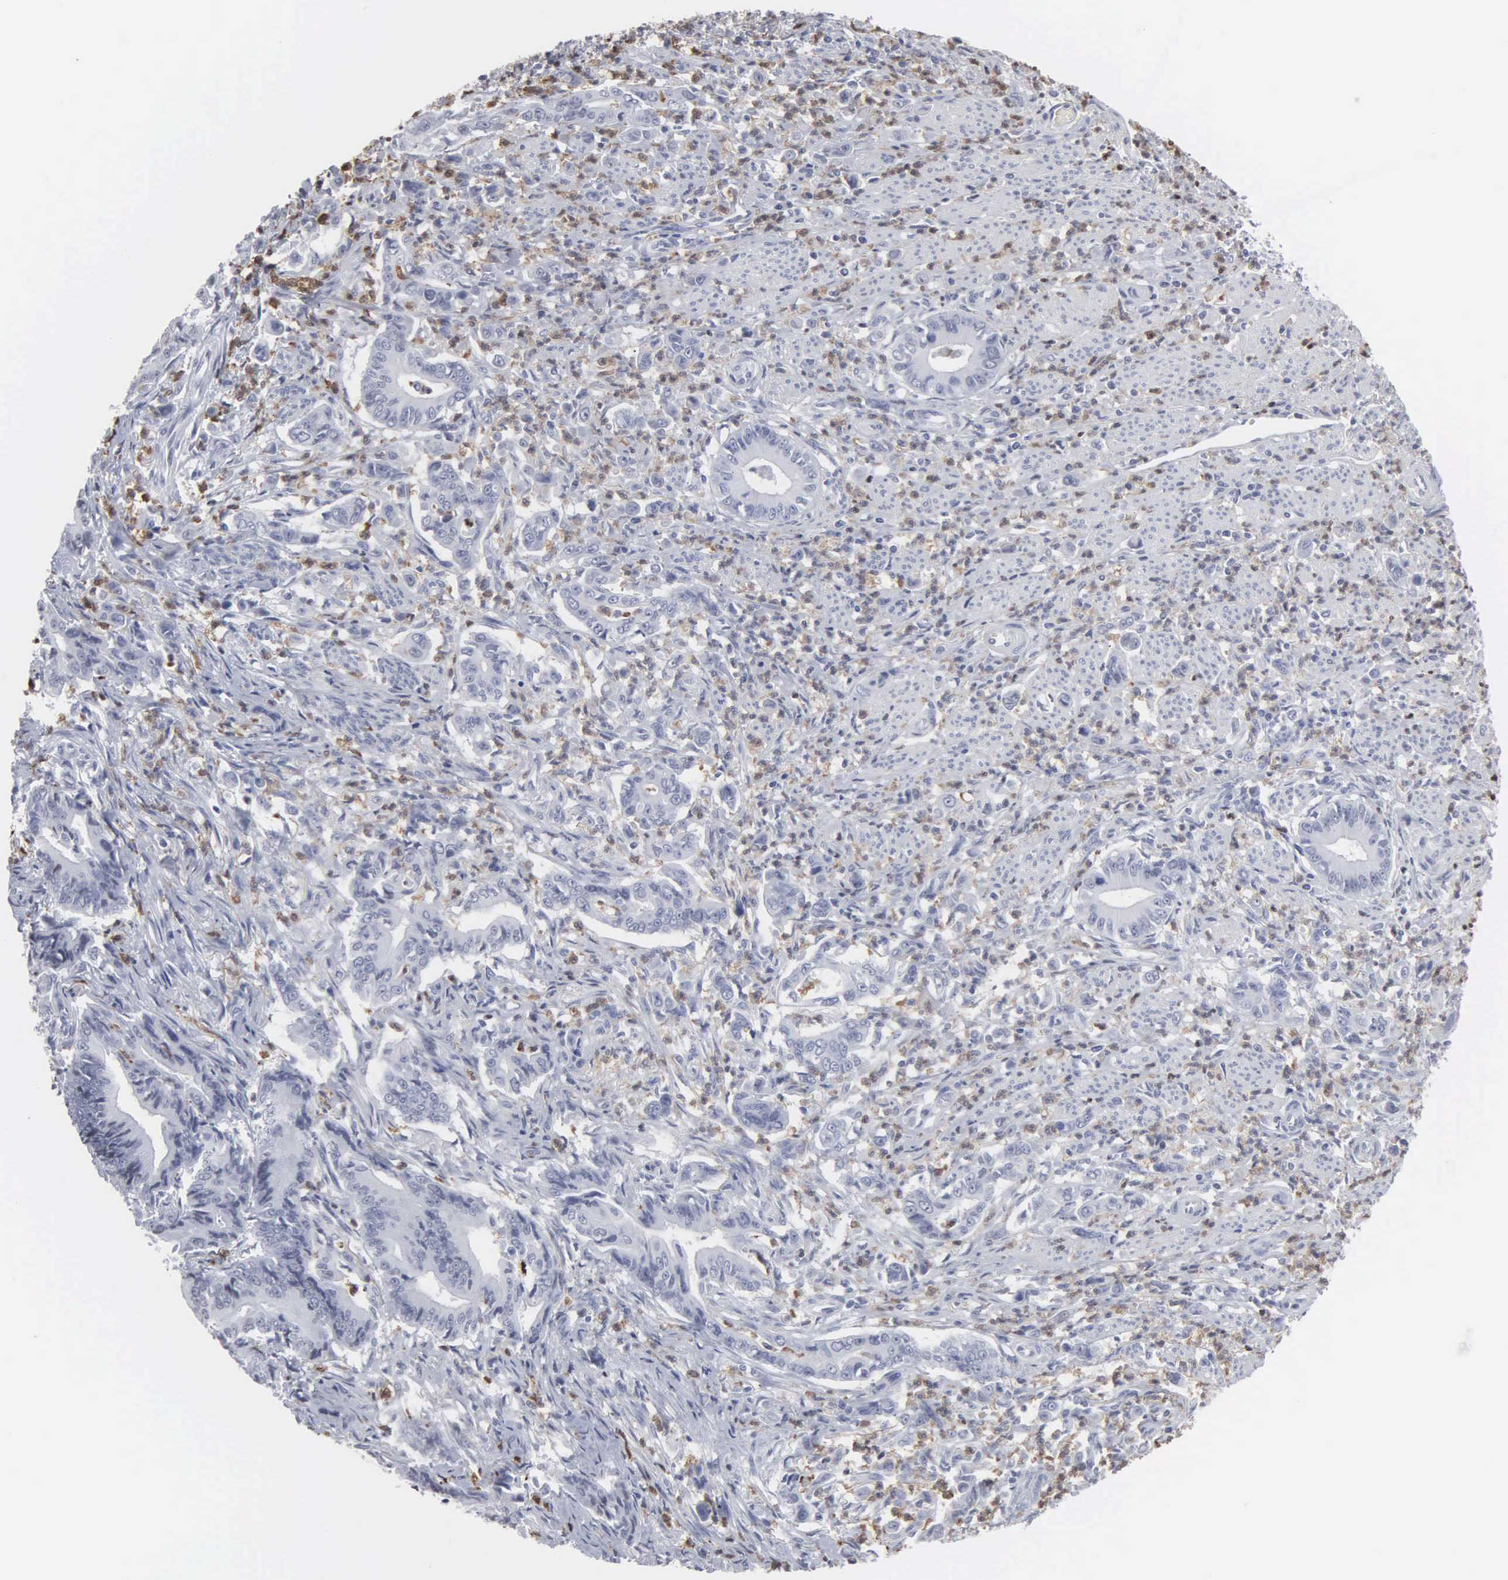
{"staining": {"intensity": "negative", "quantity": "none", "location": "none"}, "tissue": "stomach cancer", "cell_type": "Tumor cells", "image_type": "cancer", "snomed": [{"axis": "morphology", "description": "Adenocarcinoma, NOS"}, {"axis": "topography", "description": "Stomach"}], "caption": "This is an IHC photomicrograph of adenocarcinoma (stomach). There is no expression in tumor cells.", "gene": "SPIN3", "patient": {"sex": "female", "age": 76}}